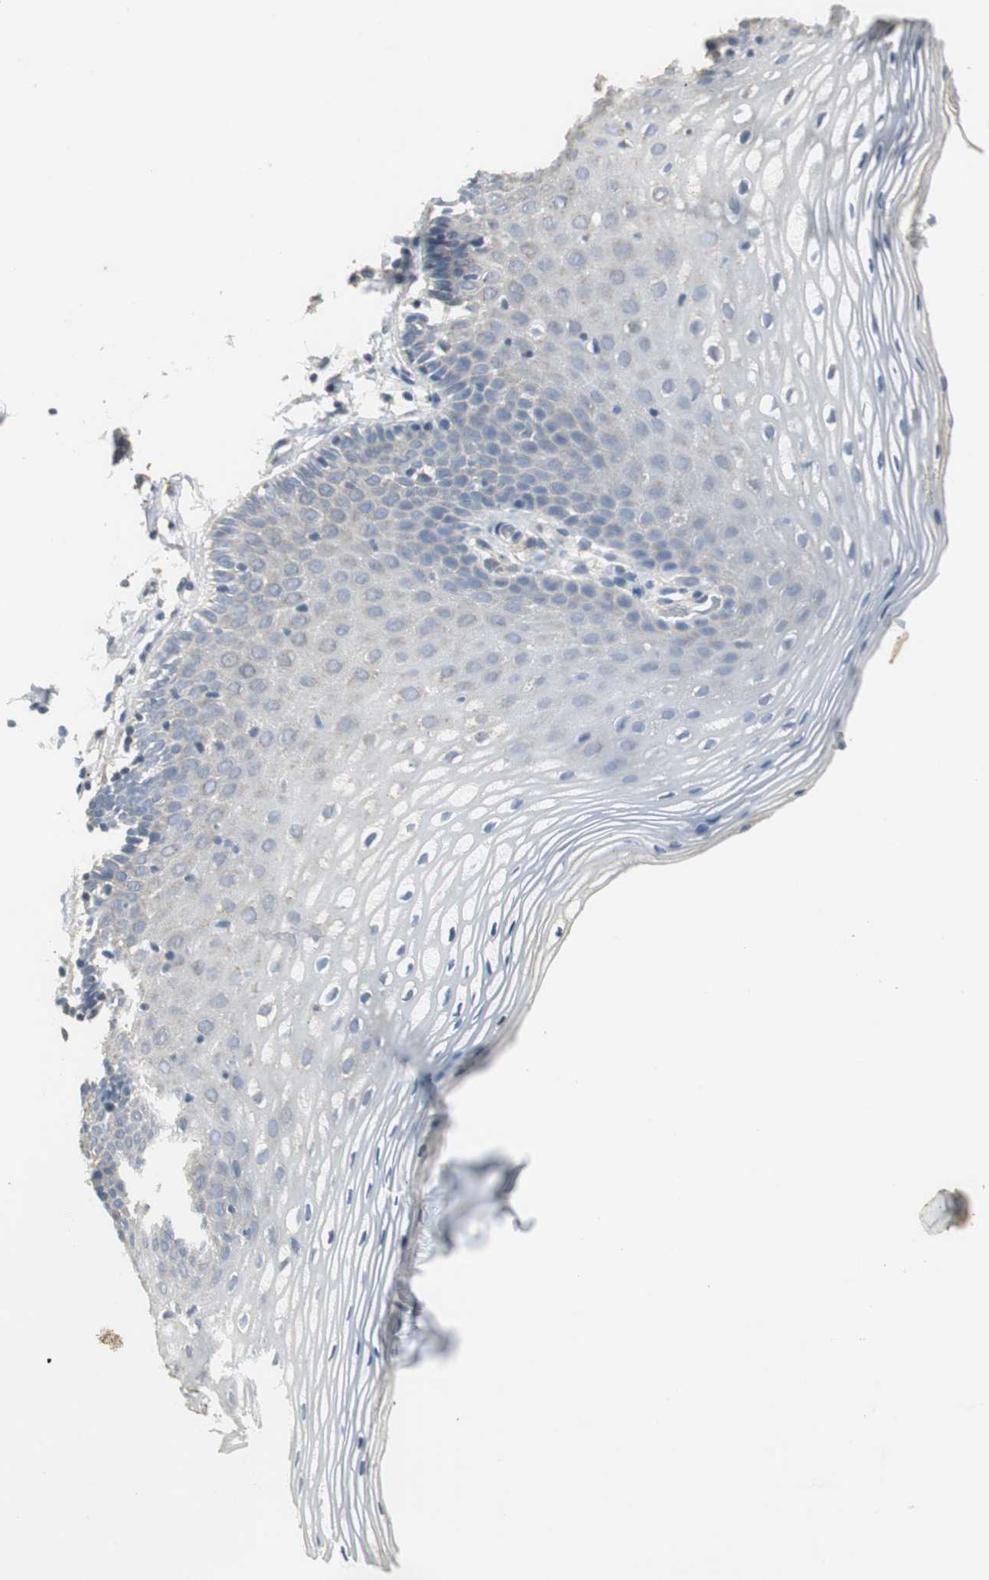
{"staining": {"intensity": "weak", "quantity": "<25%", "location": "cytoplasmic/membranous"}, "tissue": "vagina", "cell_type": "Squamous epithelial cells", "image_type": "normal", "snomed": [{"axis": "morphology", "description": "Normal tissue, NOS"}, {"axis": "topography", "description": "Vagina"}], "caption": "Immunohistochemistry (IHC) photomicrograph of benign vagina: vagina stained with DAB reveals no significant protein staining in squamous epithelial cells.", "gene": "JTB", "patient": {"sex": "female", "age": 55}}